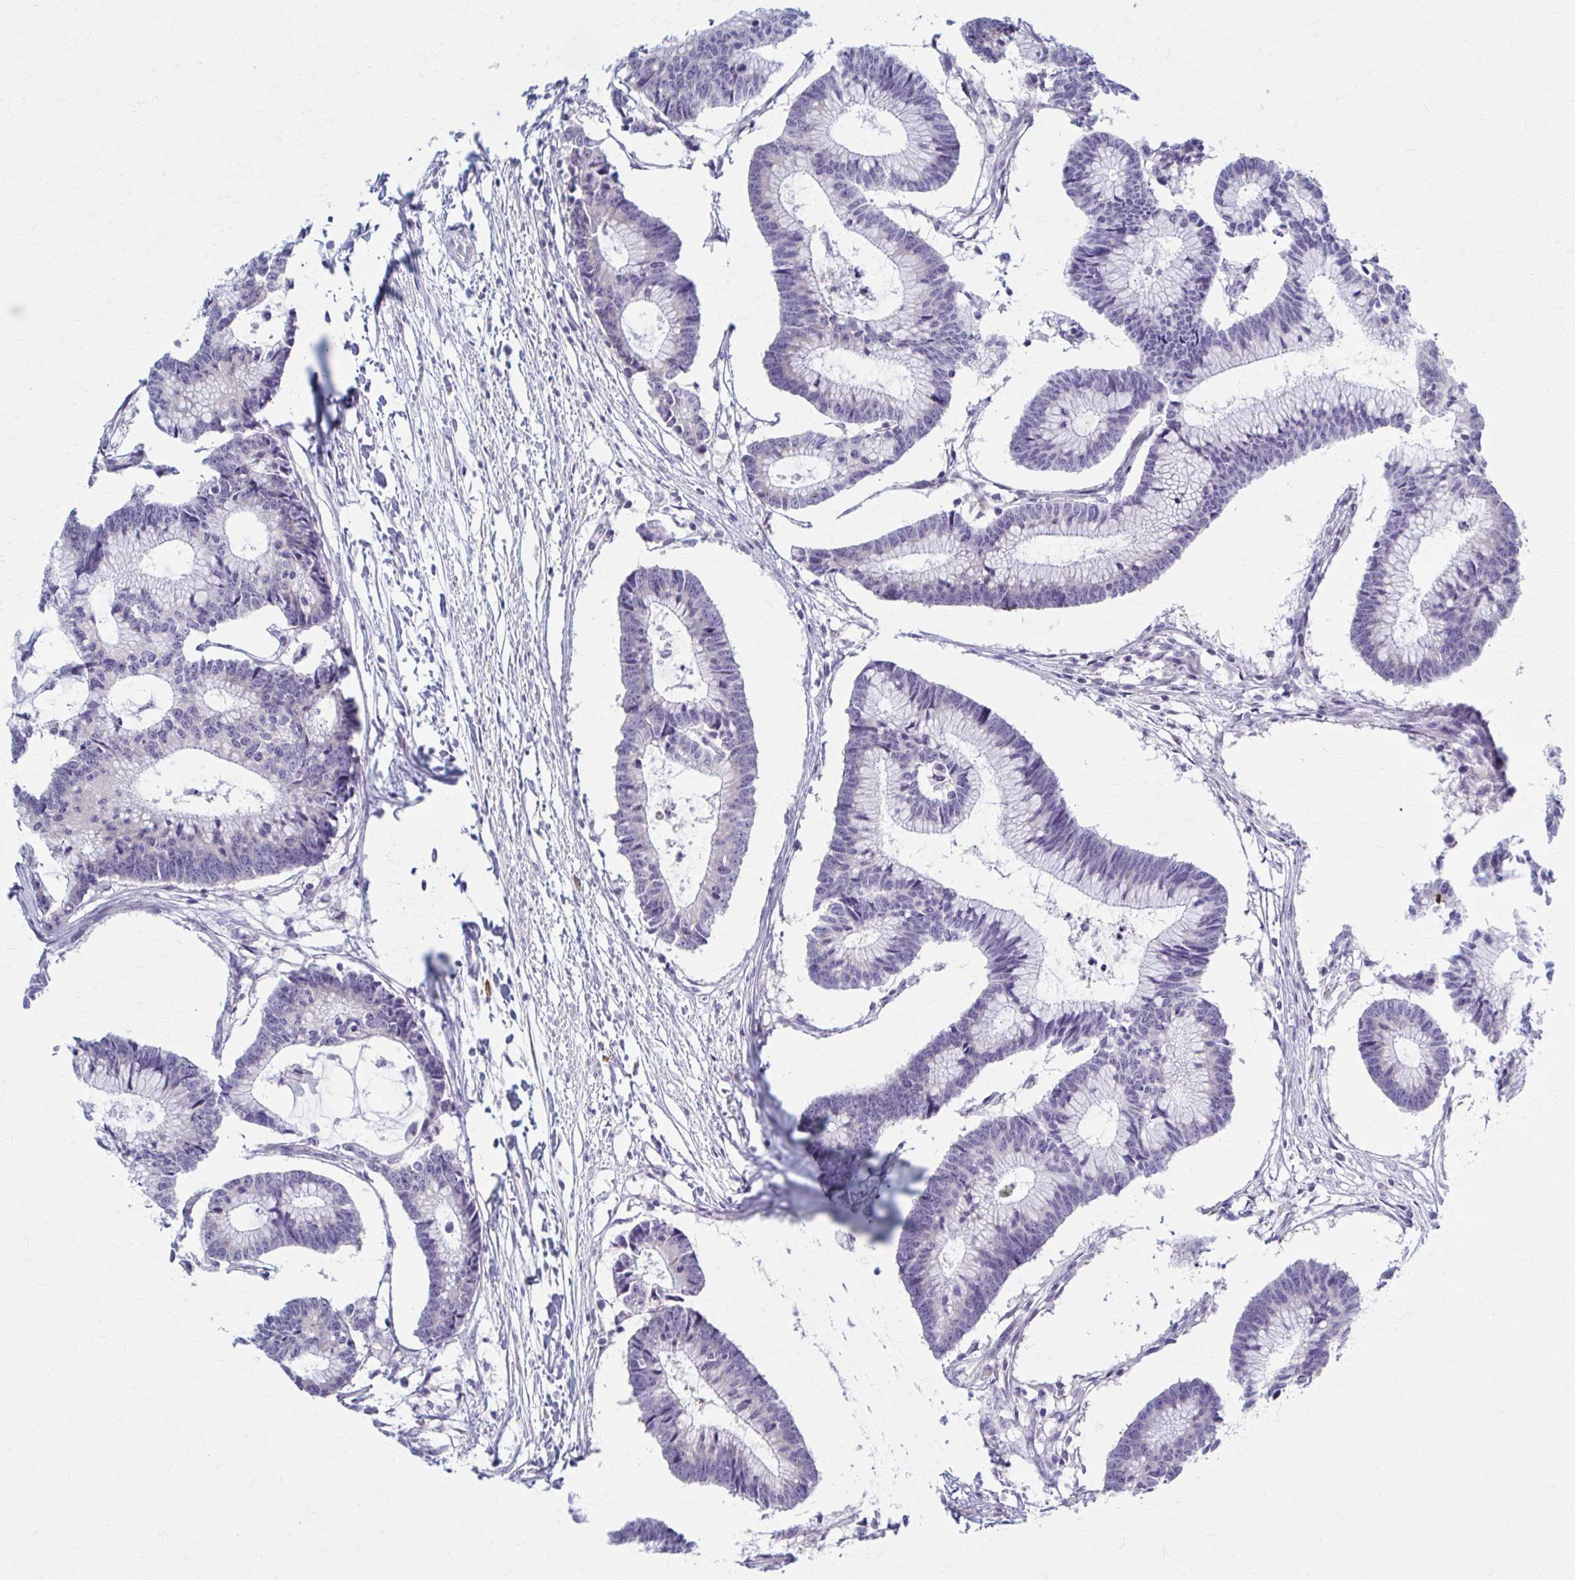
{"staining": {"intensity": "negative", "quantity": "none", "location": "none"}, "tissue": "colorectal cancer", "cell_type": "Tumor cells", "image_type": "cancer", "snomed": [{"axis": "morphology", "description": "Adenocarcinoma, NOS"}, {"axis": "topography", "description": "Colon"}], "caption": "An image of colorectal adenocarcinoma stained for a protein shows no brown staining in tumor cells.", "gene": "PRKRA", "patient": {"sex": "female", "age": 78}}